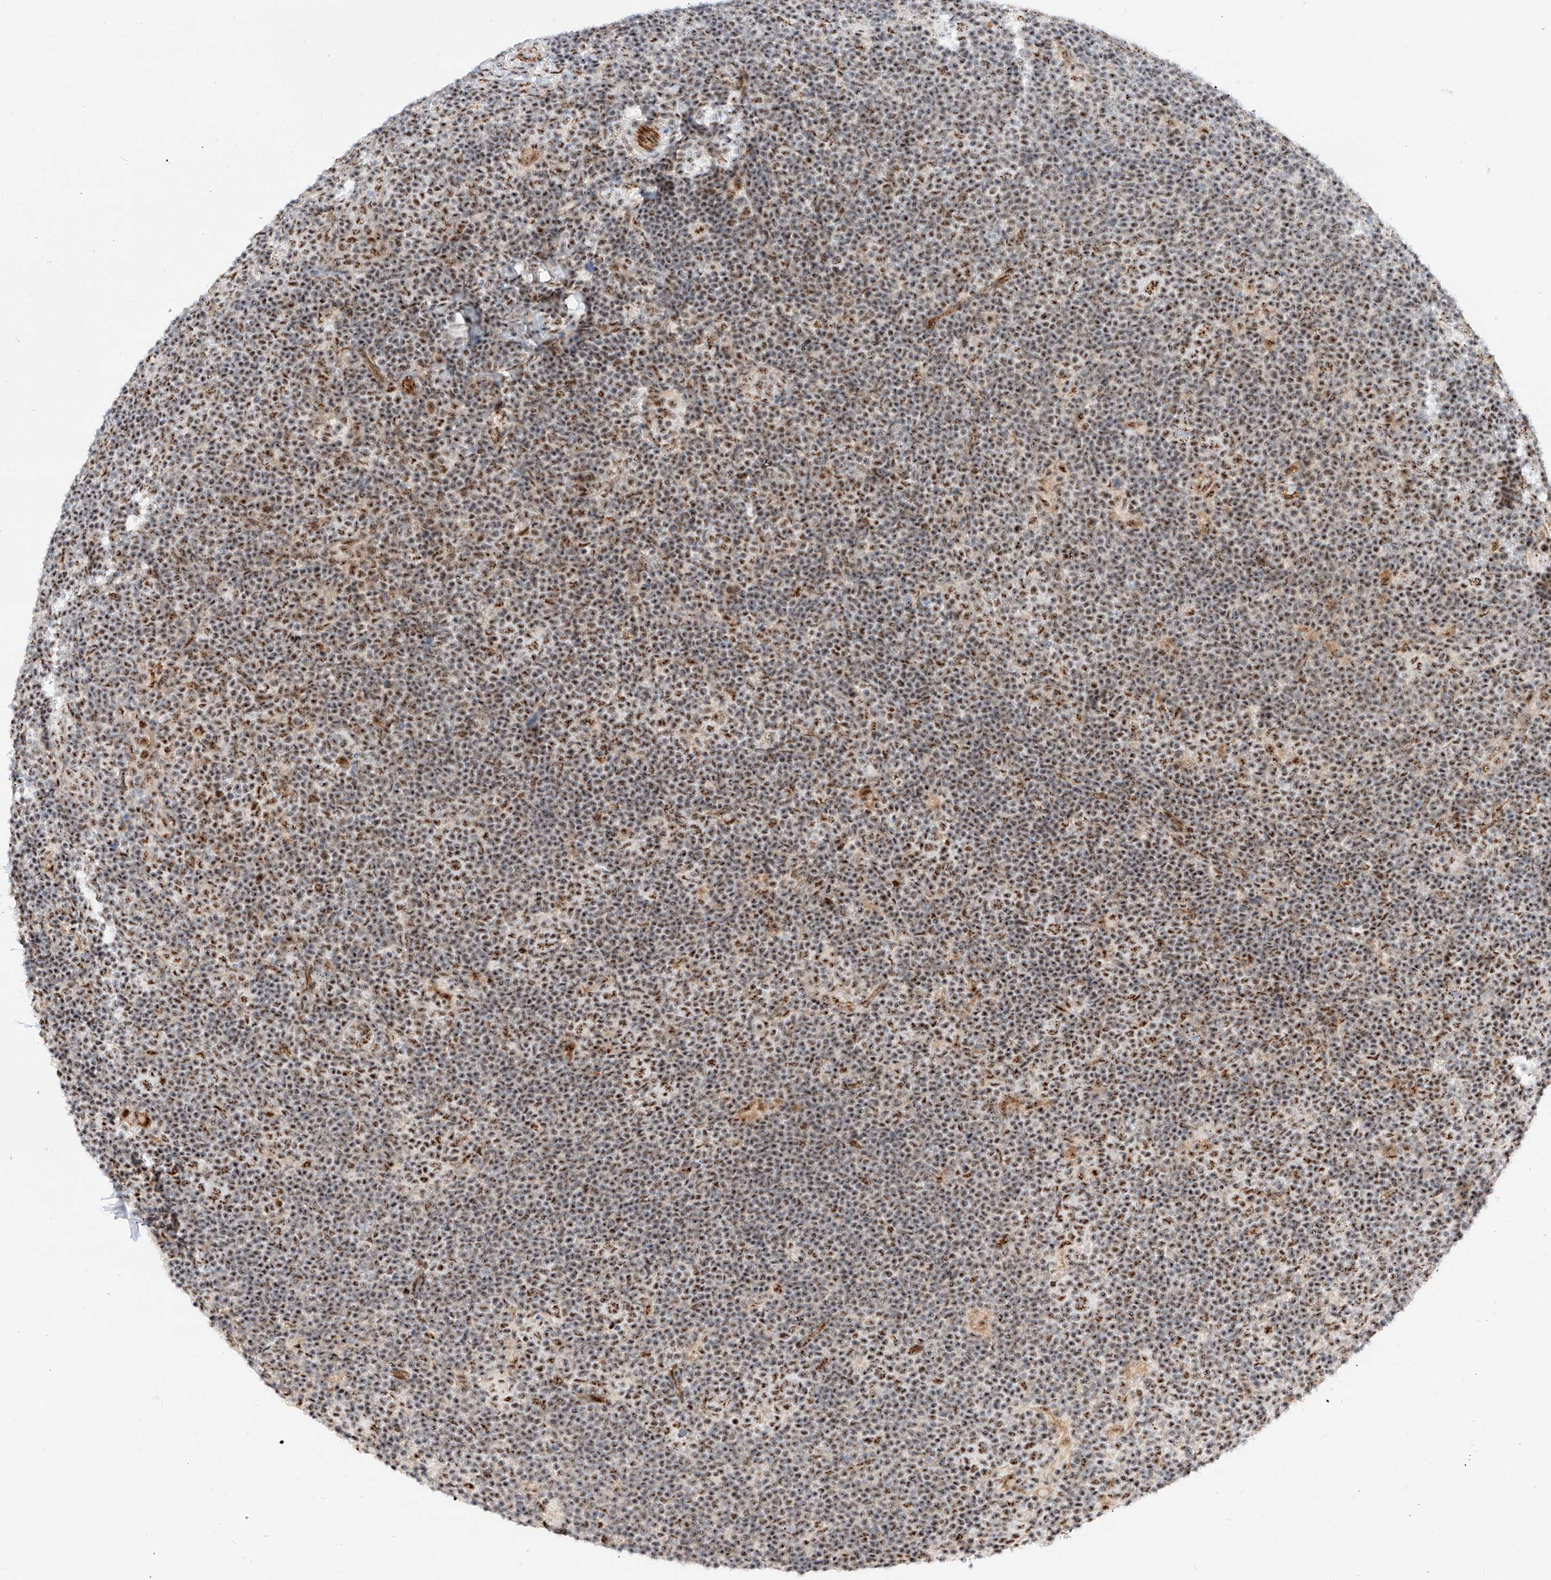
{"staining": {"intensity": "moderate", "quantity": ">75%", "location": "nuclear"}, "tissue": "lymphoma", "cell_type": "Tumor cells", "image_type": "cancer", "snomed": [{"axis": "morphology", "description": "Hodgkin's disease, NOS"}, {"axis": "topography", "description": "Lymph node"}], "caption": "Protein analysis of lymphoma tissue reveals moderate nuclear positivity in about >75% of tumor cells. (brown staining indicates protein expression, while blue staining denotes nuclei).", "gene": "ATXN7L2", "patient": {"sex": "female", "age": 57}}